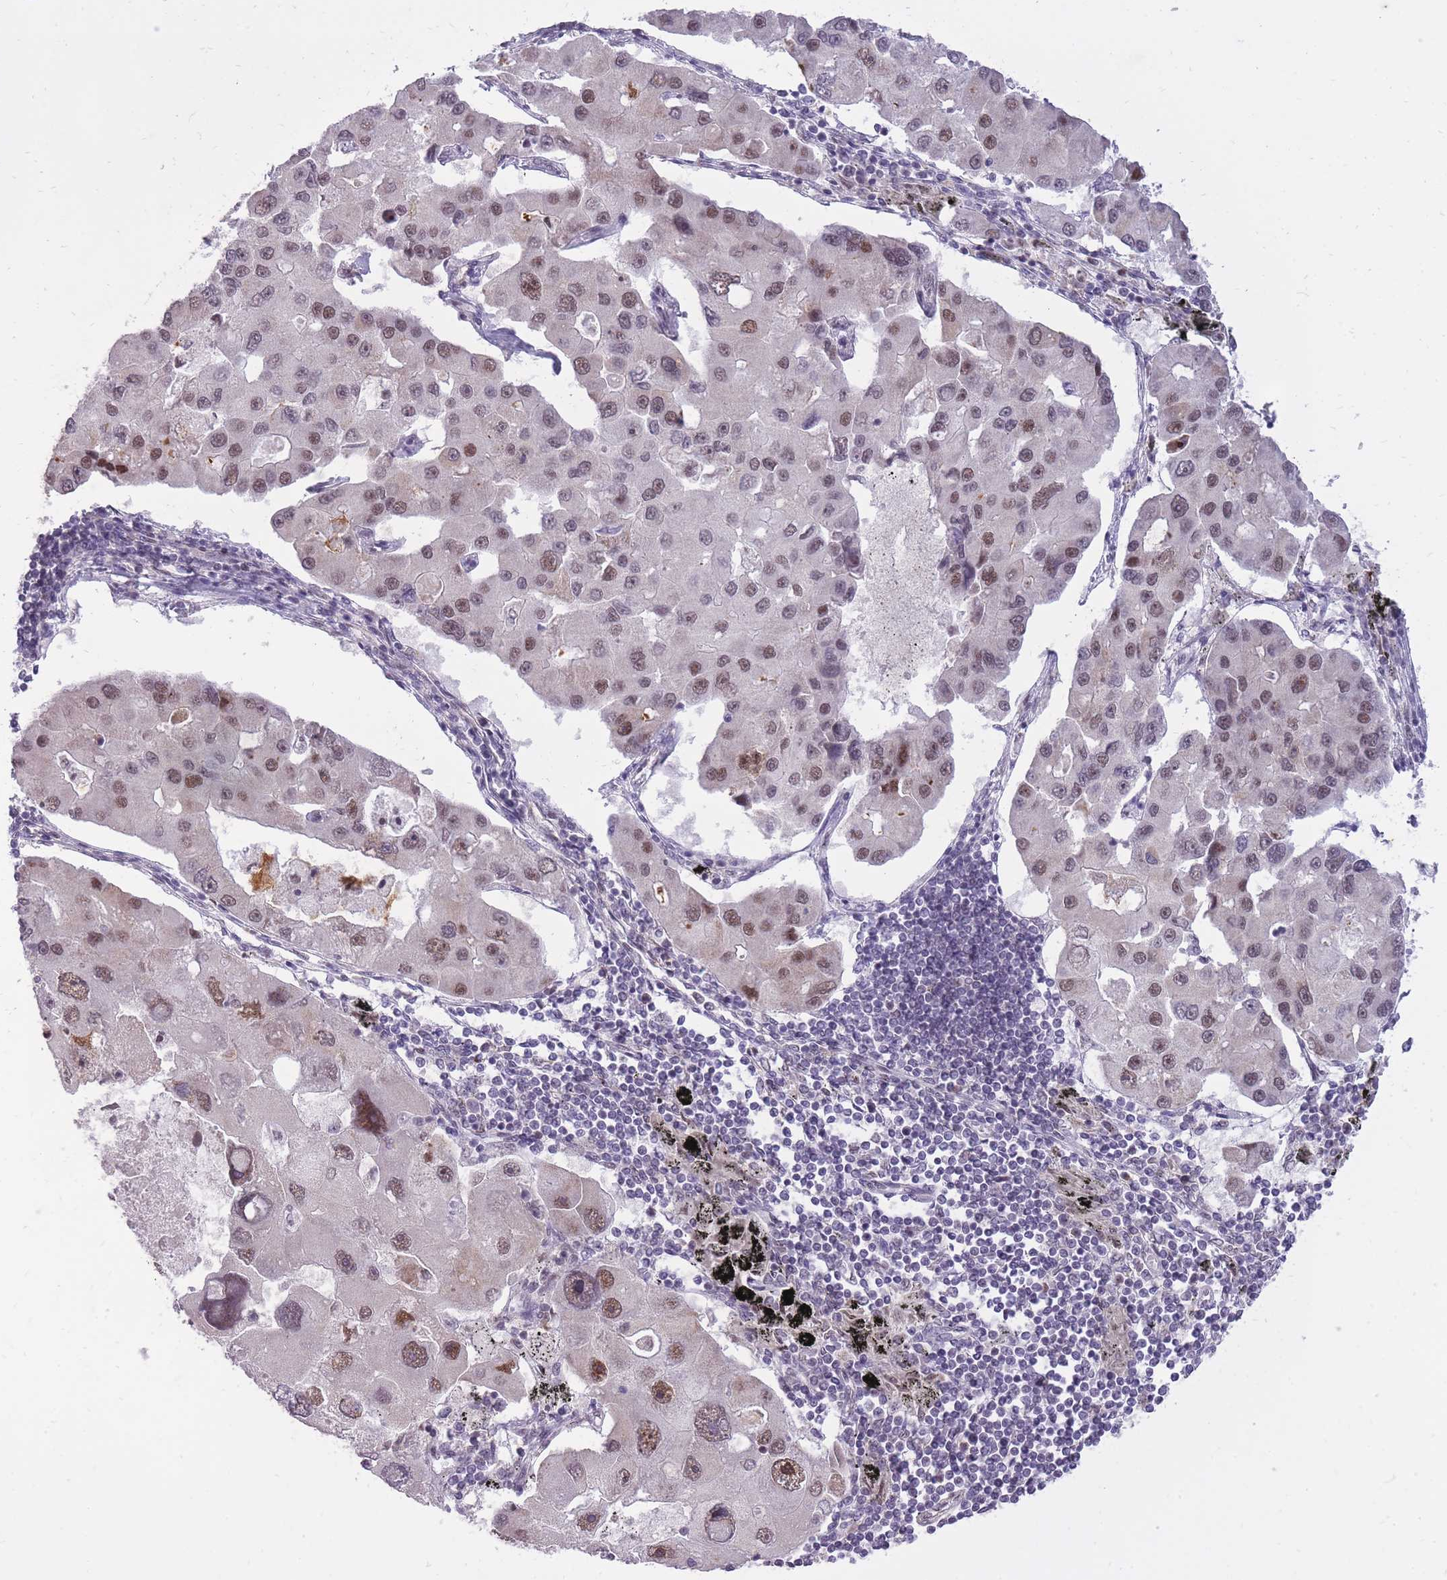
{"staining": {"intensity": "moderate", "quantity": ">75%", "location": "nuclear"}, "tissue": "lung cancer", "cell_type": "Tumor cells", "image_type": "cancer", "snomed": [{"axis": "morphology", "description": "Adenocarcinoma, NOS"}, {"axis": "topography", "description": "Lung"}], "caption": "Protein staining of adenocarcinoma (lung) tissue shows moderate nuclear positivity in about >75% of tumor cells.", "gene": "TIGD1", "patient": {"sex": "female", "age": 54}}